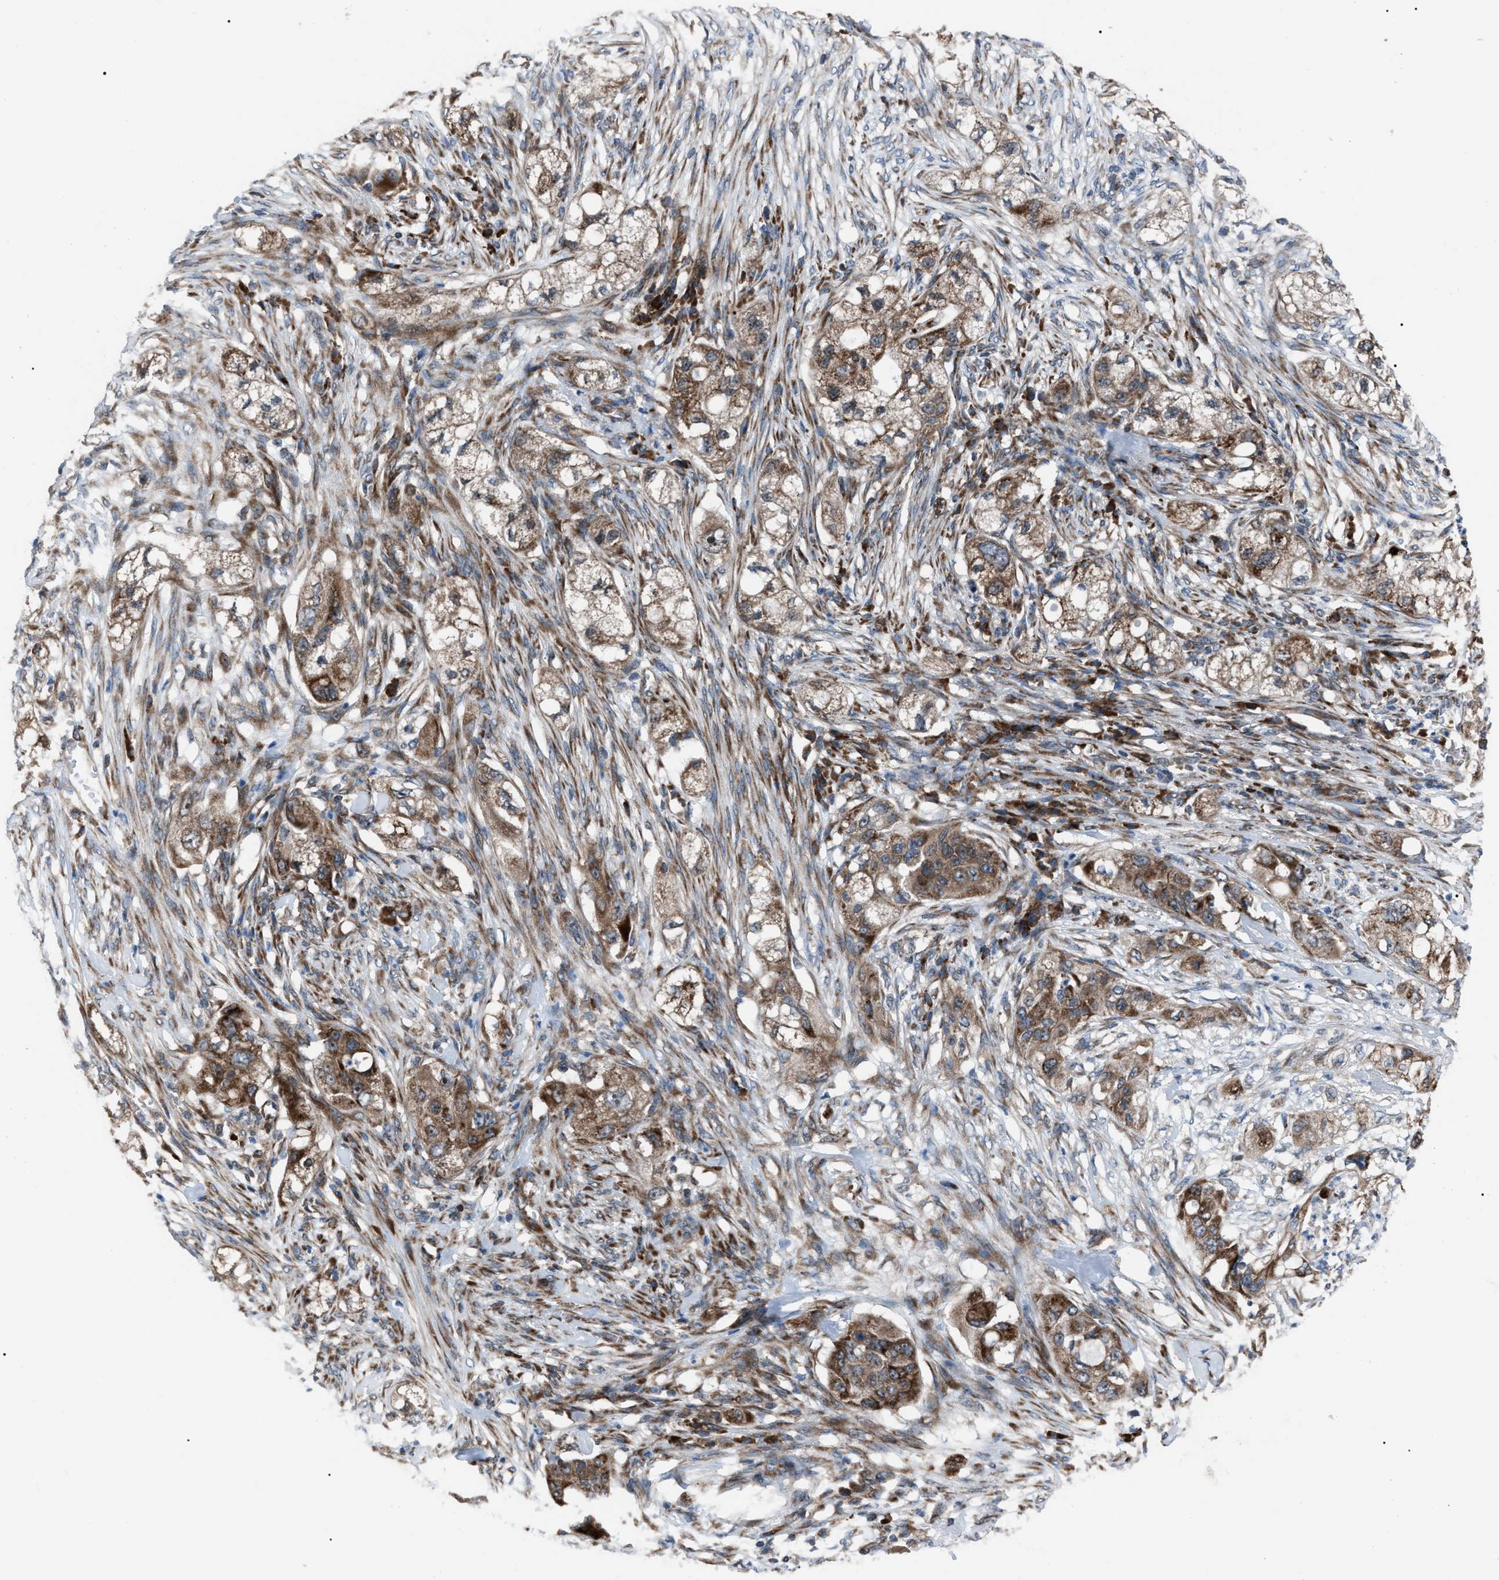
{"staining": {"intensity": "moderate", "quantity": ">75%", "location": "cytoplasmic/membranous"}, "tissue": "pancreatic cancer", "cell_type": "Tumor cells", "image_type": "cancer", "snomed": [{"axis": "morphology", "description": "Adenocarcinoma, NOS"}, {"axis": "topography", "description": "Pancreas"}], "caption": "Pancreatic cancer (adenocarcinoma) stained with a brown dye displays moderate cytoplasmic/membranous positive positivity in approximately >75% of tumor cells.", "gene": "AGO2", "patient": {"sex": "female", "age": 78}}